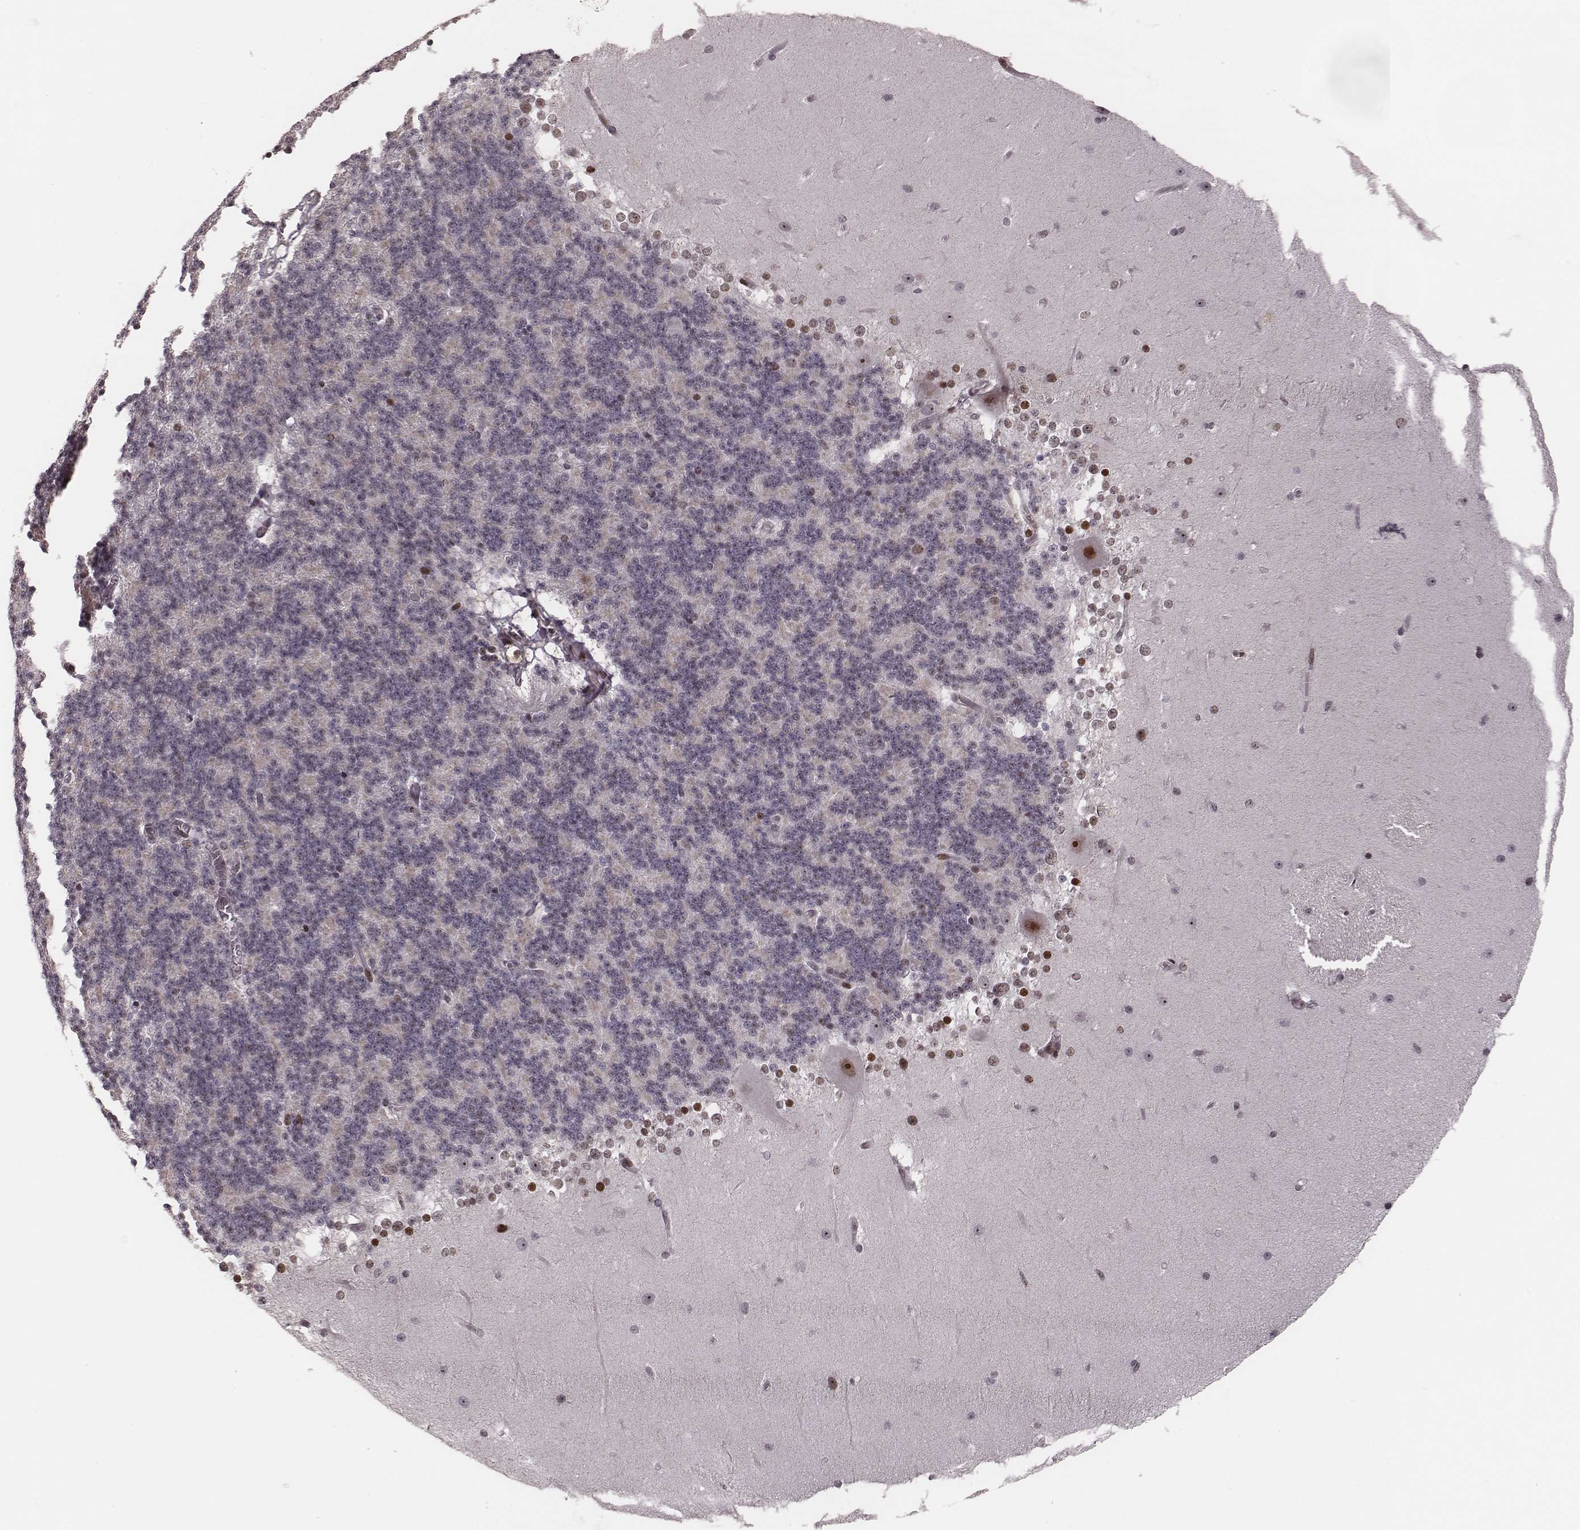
{"staining": {"intensity": "negative", "quantity": "none", "location": "none"}, "tissue": "cerebellum", "cell_type": "Cells in granular layer", "image_type": "normal", "snomed": [{"axis": "morphology", "description": "Normal tissue, NOS"}, {"axis": "topography", "description": "Cerebellum"}], "caption": "The photomicrograph reveals no significant expression in cells in granular layer of cerebellum. (Immunohistochemistry, brightfield microscopy, high magnification).", "gene": "VRK3", "patient": {"sex": "female", "age": 19}}